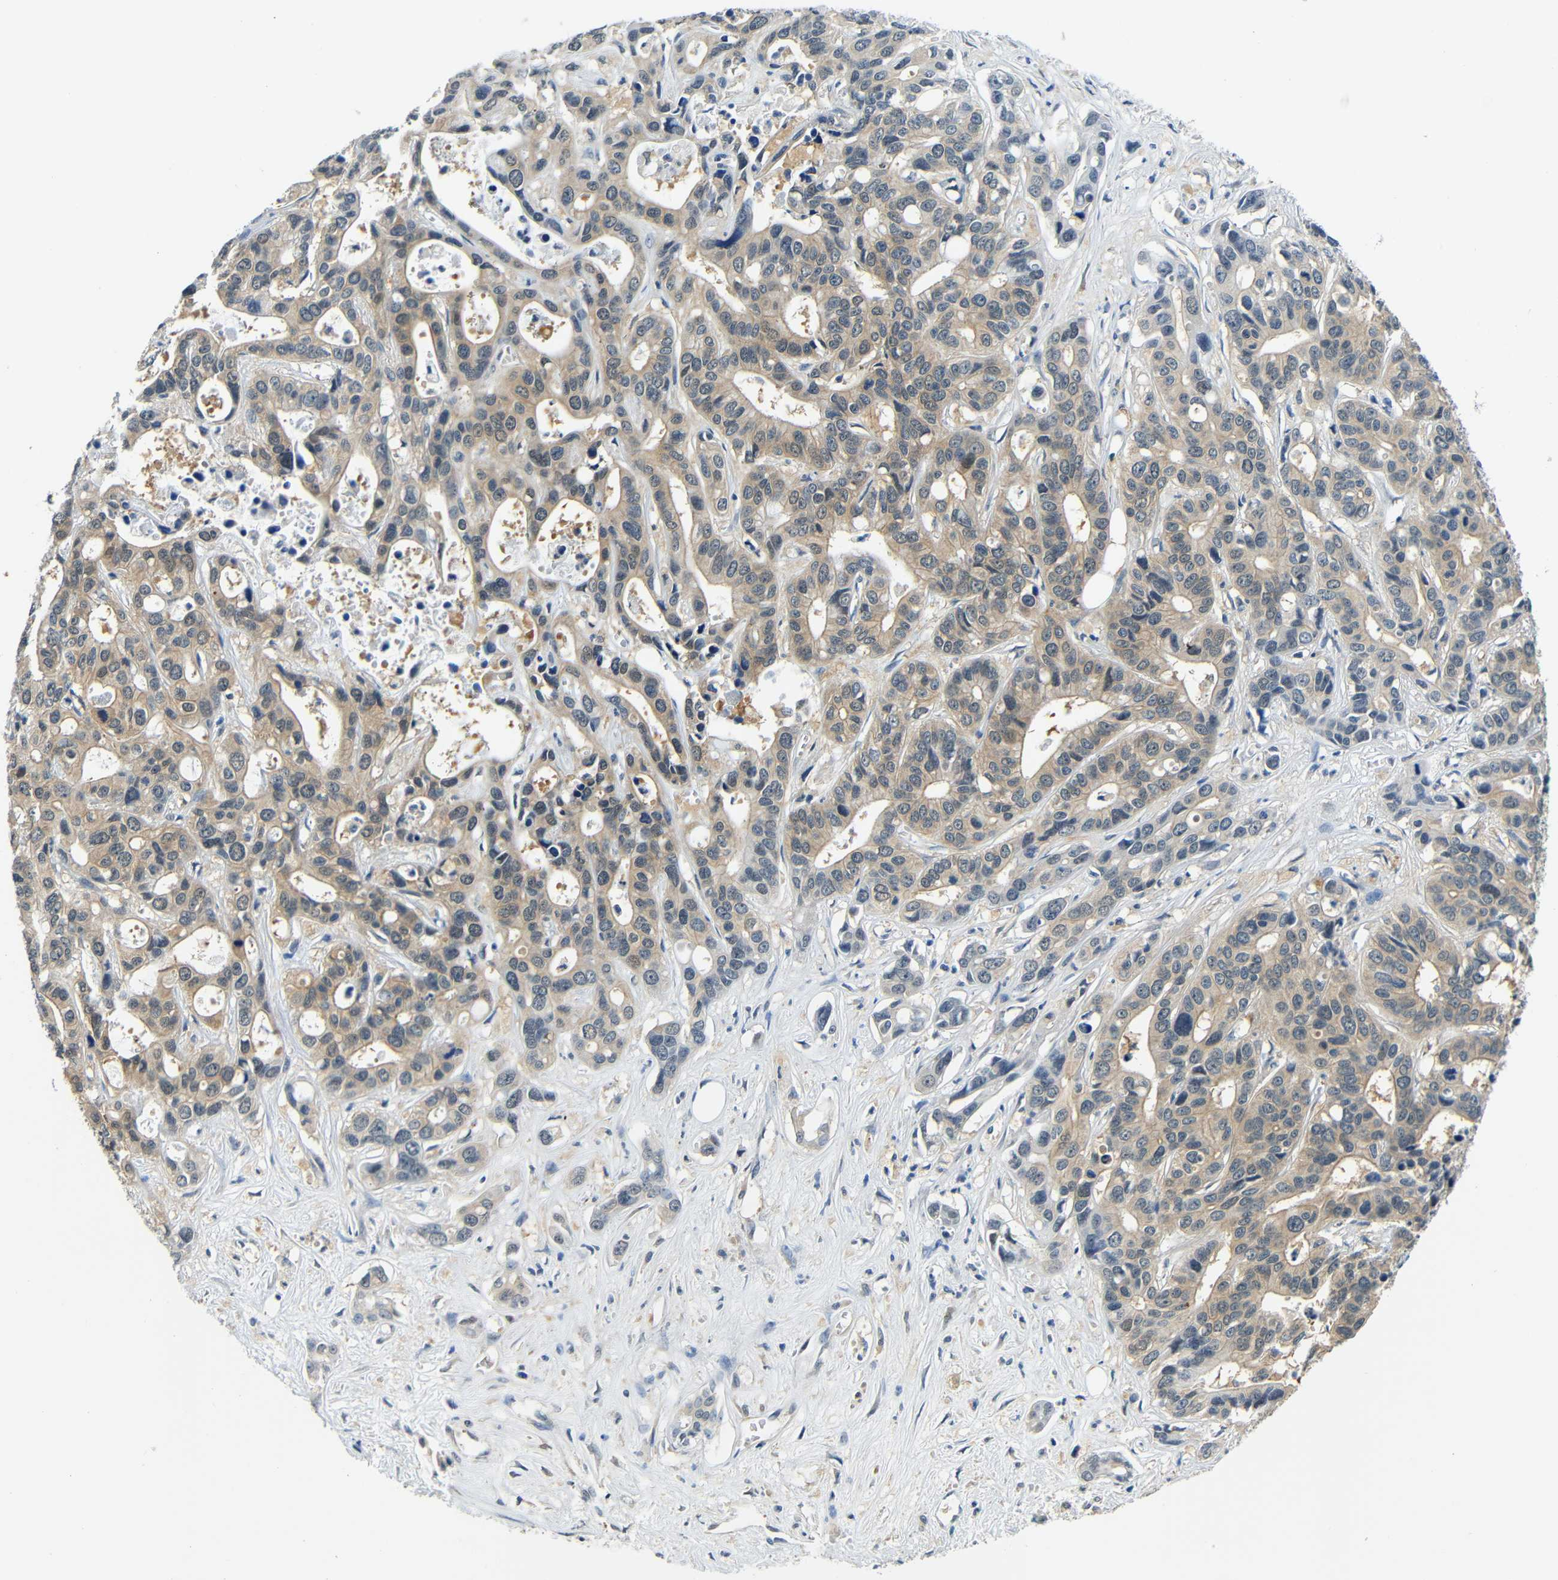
{"staining": {"intensity": "weak", "quantity": ">75%", "location": "cytoplasmic/membranous"}, "tissue": "liver cancer", "cell_type": "Tumor cells", "image_type": "cancer", "snomed": [{"axis": "morphology", "description": "Cholangiocarcinoma"}, {"axis": "topography", "description": "Liver"}], "caption": "Liver cancer (cholangiocarcinoma) was stained to show a protein in brown. There is low levels of weak cytoplasmic/membranous expression in approximately >75% of tumor cells. The protein of interest is stained brown, and the nuclei are stained in blue (DAB IHC with brightfield microscopy, high magnification).", "gene": "ADAP1", "patient": {"sex": "female", "age": 65}}